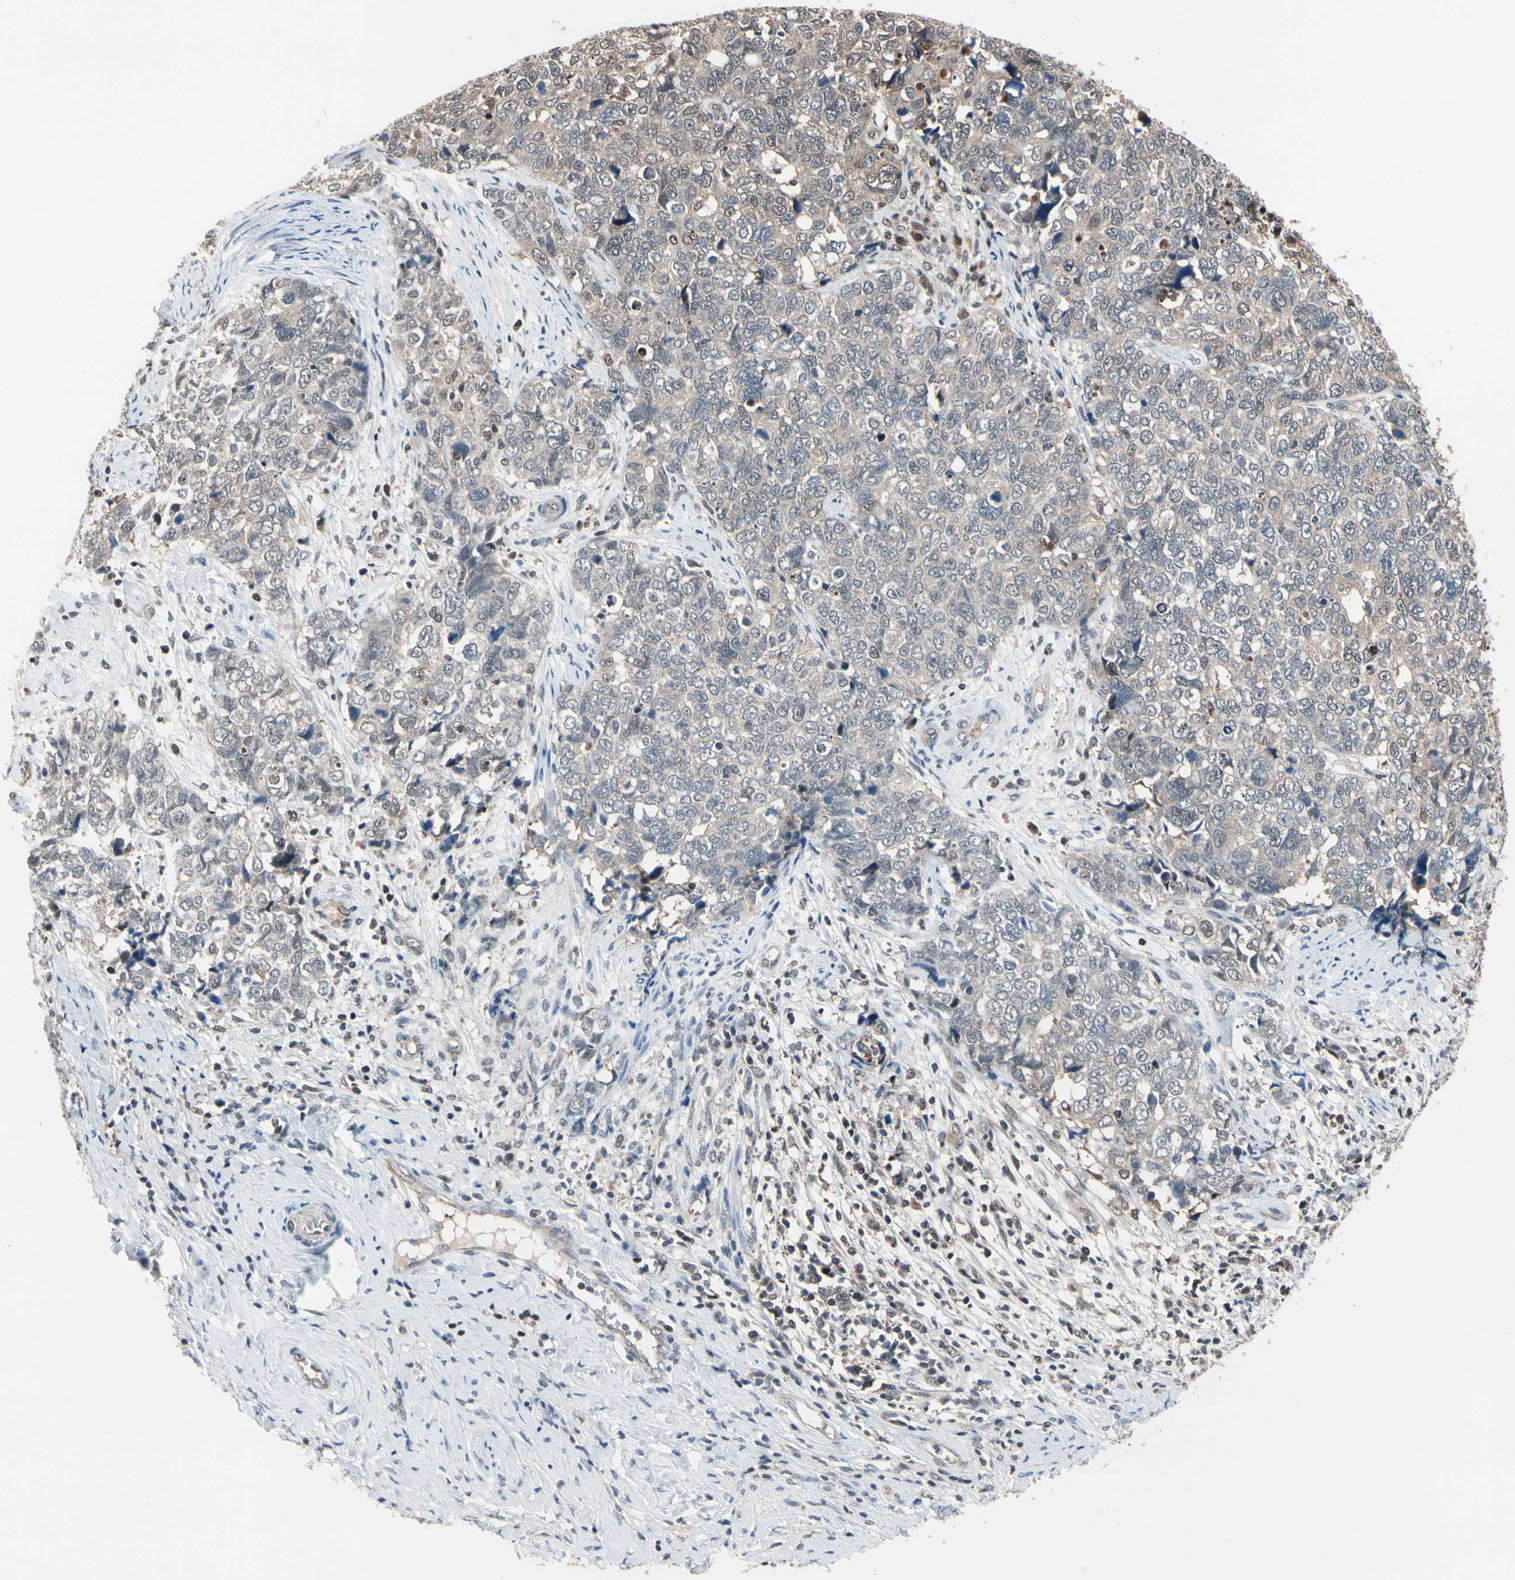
{"staining": {"intensity": "weak", "quantity": ">75%", "location": "cytoplasmic/membranous,nuclear"}, "tissue": "cervical cancer", "cell_type": "Tumor cells", "image_type": "cancer", "snomed": [{"axis": "morphology", "description": "Squamous cell carcinoma, NOS"}, {"axis": "topography", "description": "Cervix"}], "caption": "There is low levels of weak cytoplasmic/membranous and nuclear staining in tumor cells of cervical squamous cell carcinoma, as demonstrated by immunohistochemical staining (brown color).", "gene": "PSMA2", "patient": {"sex": "female", "age": 63}}